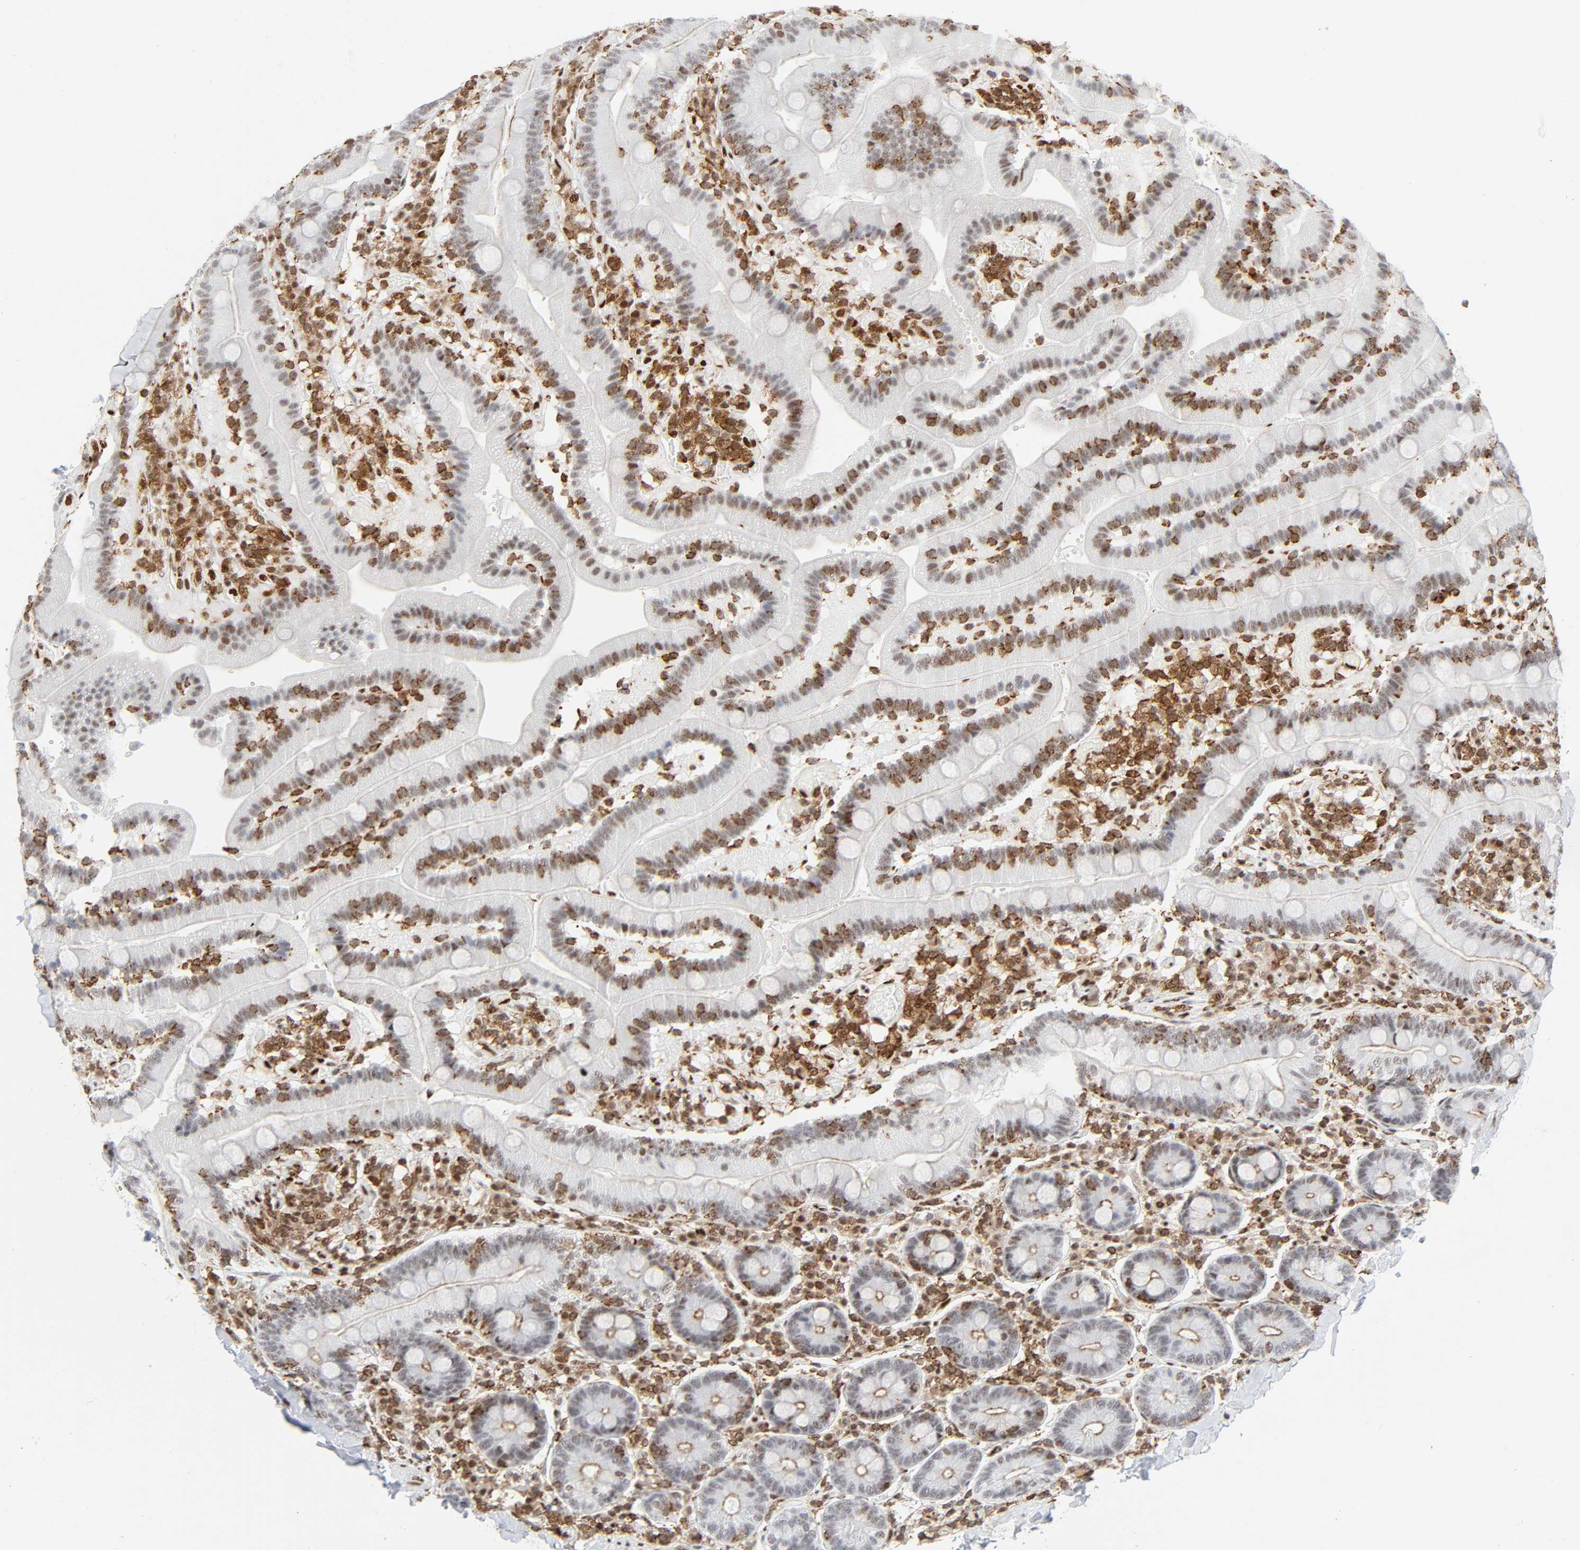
{"staining": {"intensity": "moderate", "quantity": "25%-75%", "location": "nuclear"}, "tissue": "duodenum", "cell_type": "Glandular cells", "image_type": "normal", "snomed": [{"axis": "morphology", "description": "Normal tissue, NOS"}, {"axis": "topography", "description": "Duodenum"}], "caption": "Immunohistochemistry (IHC) of unremarkable duodenum demonstrates medium levels of moderate nuclear staining in about 25%-75% of glandular cells.", "gene": "WAS", "patient": {"sex": "male", "age": 66}}